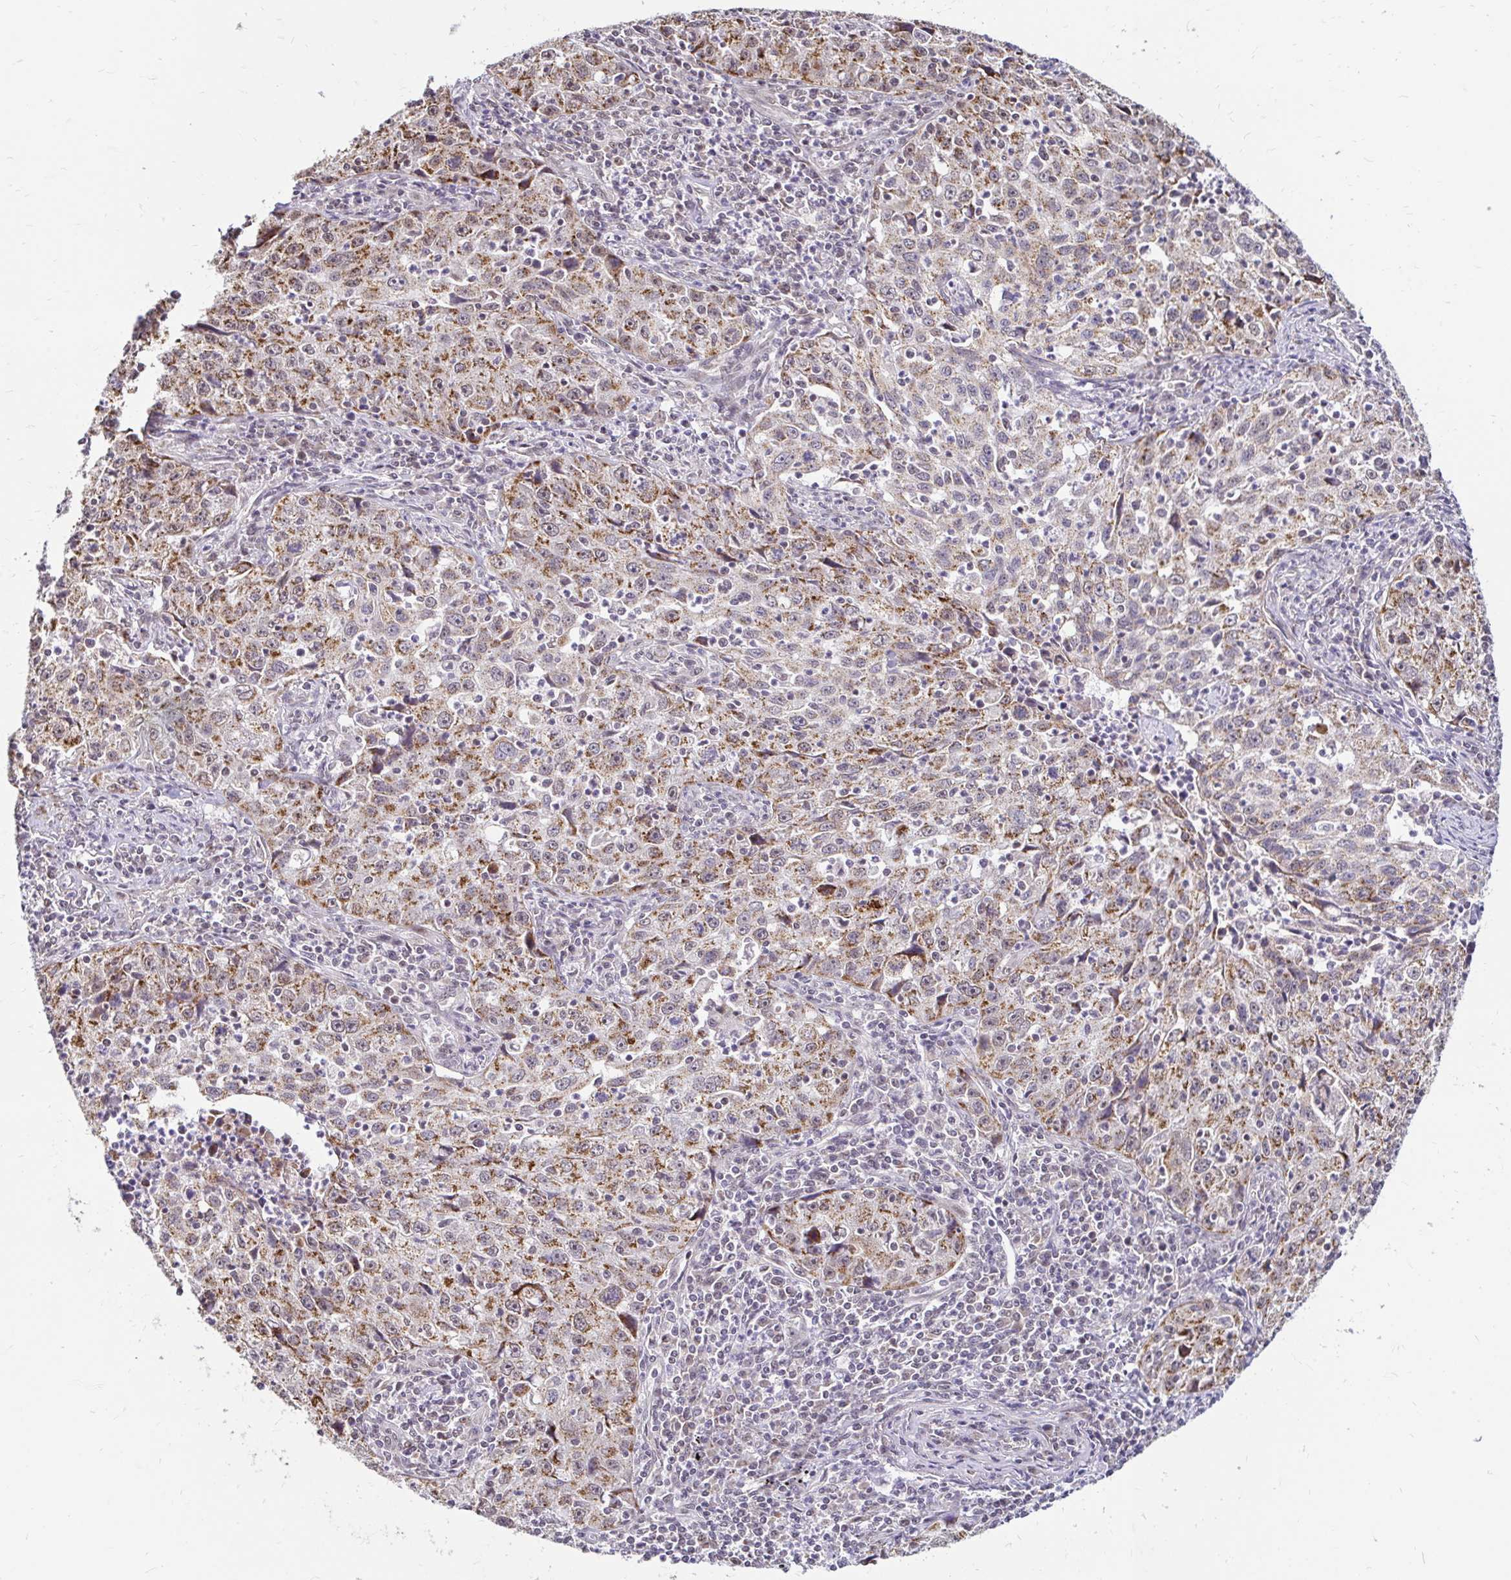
{"staining": {"intensity": "moderate", "quantity": ">75%", "location": "cytoplasmic/membranous"}, "tissue": "lung cancer", "cell_type": "Tumor cells", "image_type": "cancer", "snomed": [{"axis": "morphology", "description": "Squamous cell carcinoma, NOS"}, {"axis": "topography", "description": "Lung"}], "caption": "An immunohistochemistry (IHC) histopathology image of neoplastic tissue is shown. Protein staining in brown shows moderate cytoplasmic/membranous positivity in squamous cell carcinoma (lung) within tumor cells.", "gene": "TIMM50", "patient": {"sex": "male", "age": 71}}